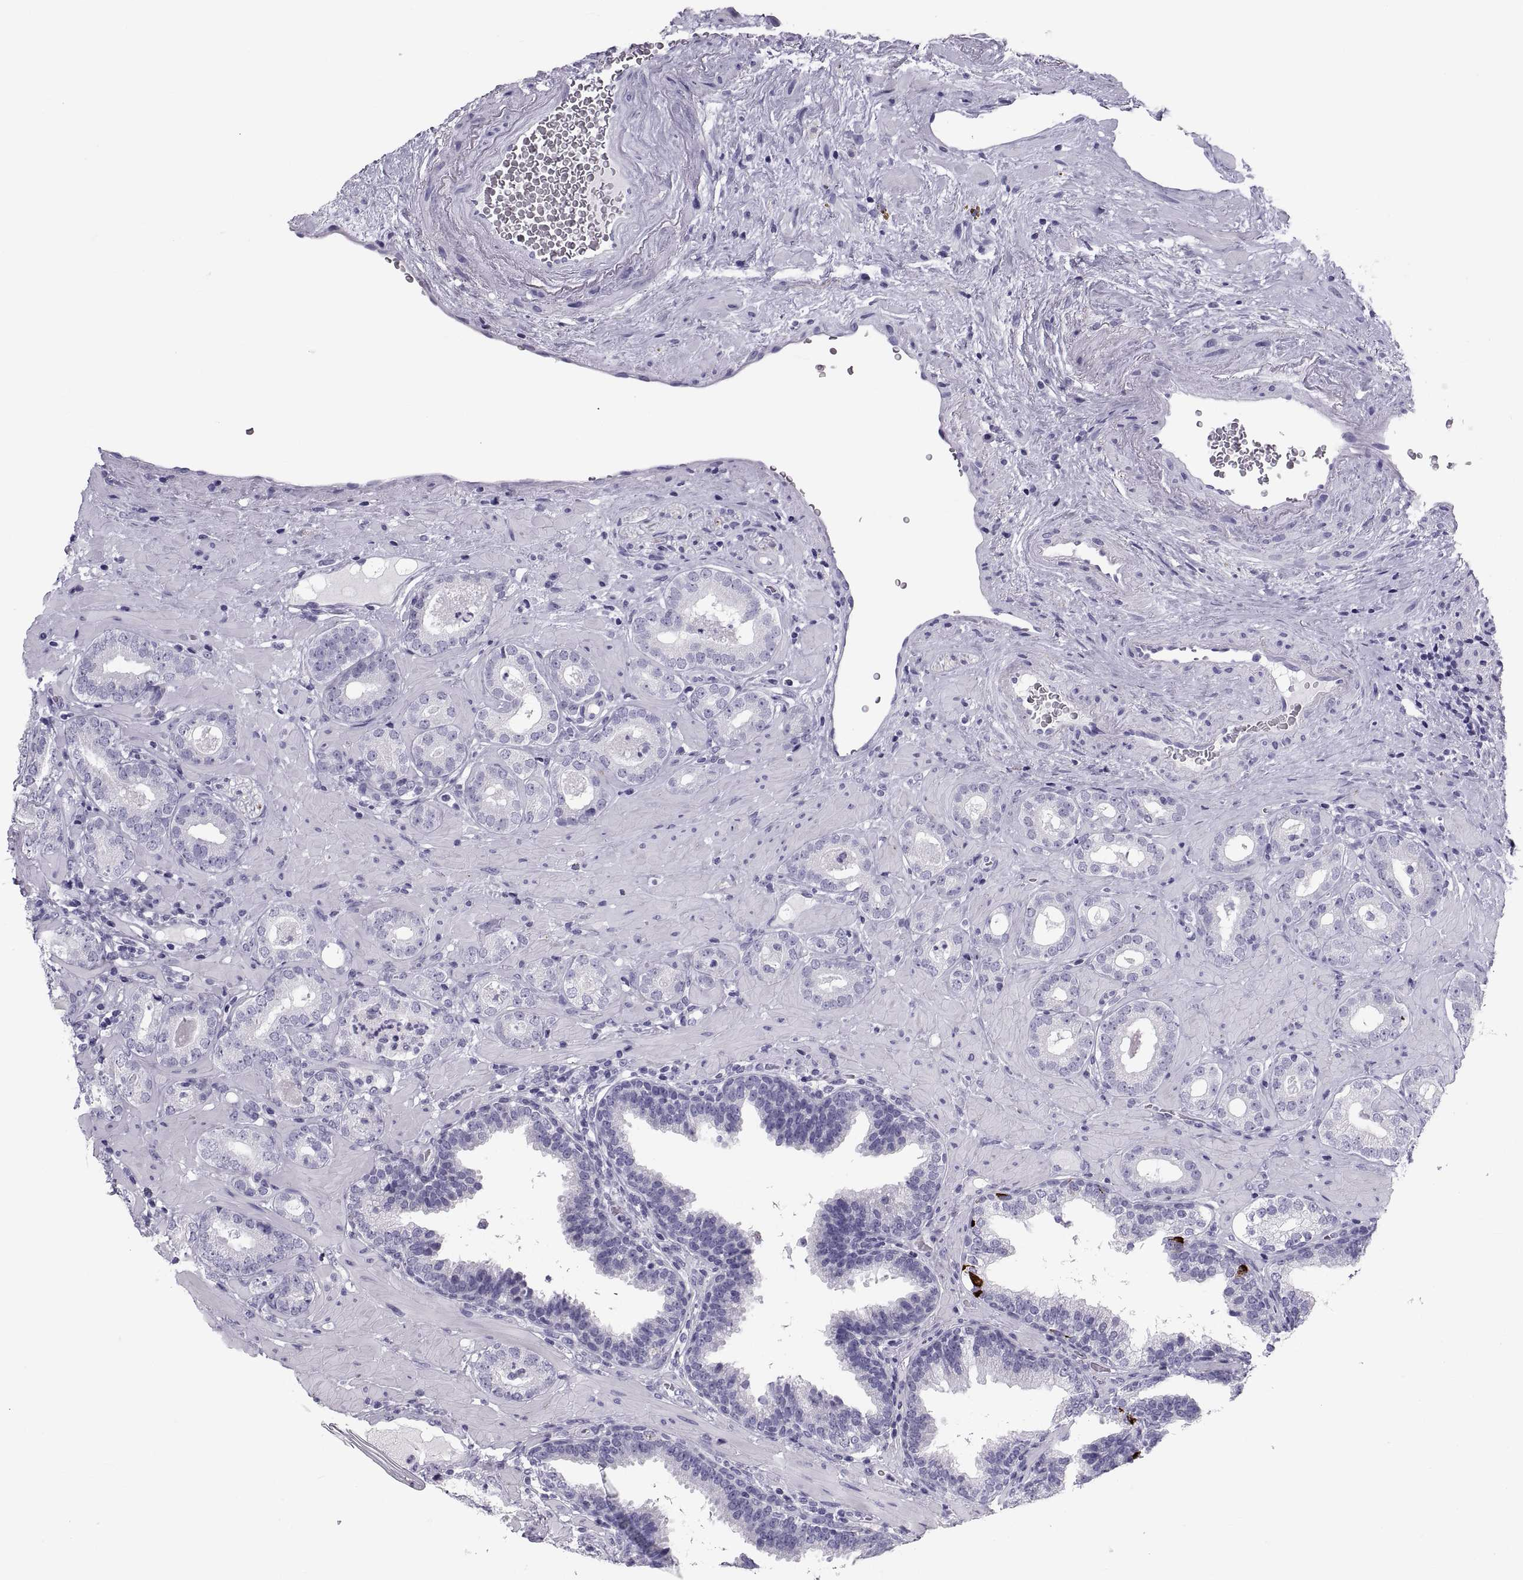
{"staining": {"intensity": "negative", "quantity": "none", "location": "none"}, "tissue": "prostate cancer", "cell_type": "Tumor cells", "image_type": "cancer", "snomed": [{"axis": "morphology", "description": "Adenocarcinoma, Low grade"}, {"axis": "topography", "description": "Prostate"}], "caption": "Protein analysis of prostate cancer shows no significant expression in tumor cells.", "gene": "DEFB129", "patient": {"sex": "male", "age": 60}}